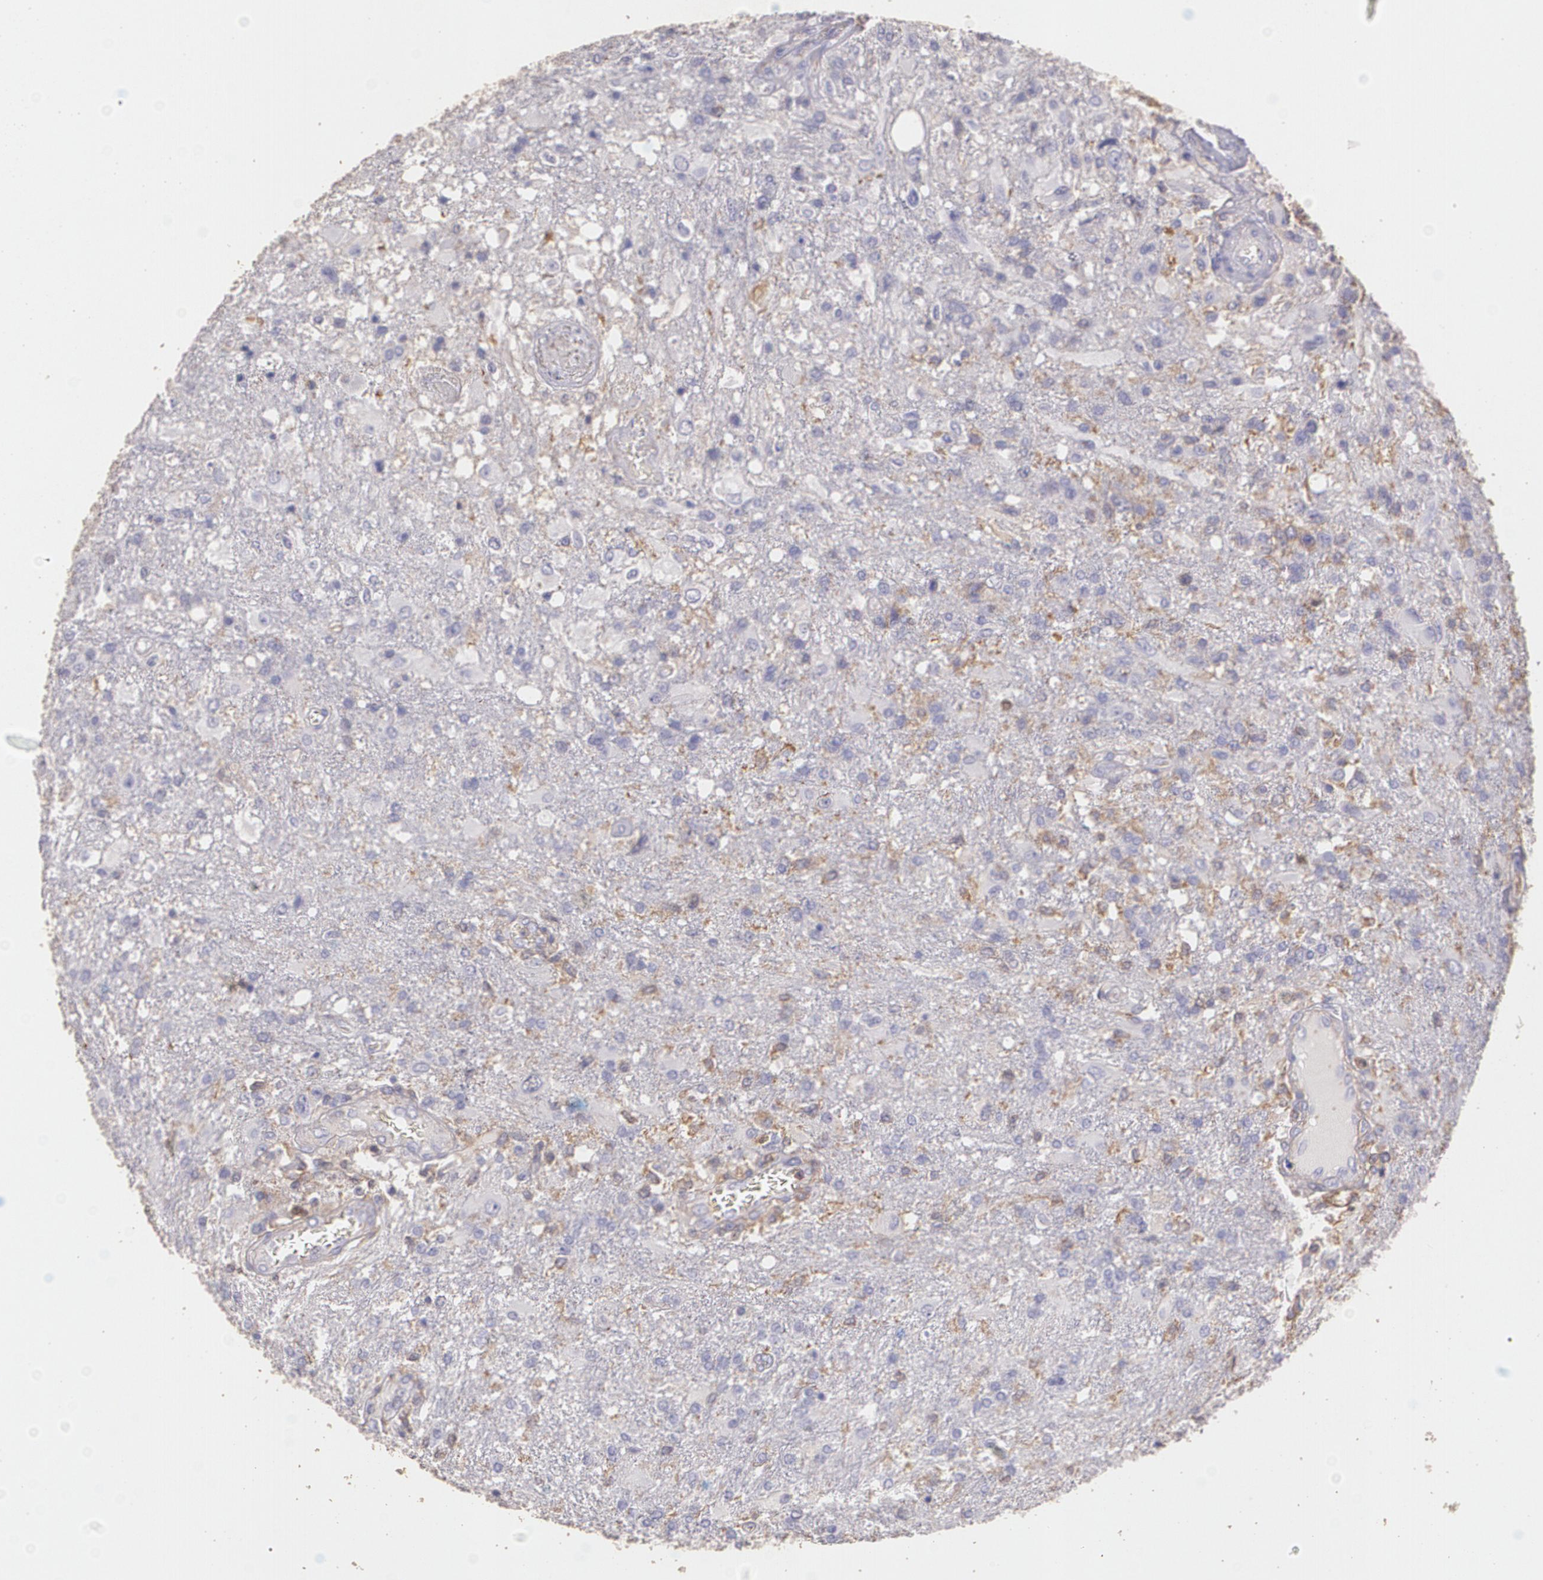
{"staining": {"intensity": "negative", "quantity": "none", "location": "none"}, "tissue": "glioma", "cell_type": "Tumor cells", "image_type": "cancer", "snomed": [{"axis": "morphology", "description": "Glioma, malignant, High grade"}, {"axis": "topography", "description": "Cerebral cortex"}], "caption": "Immunohistochemical staining of human malignant high-grade glioma displays no significant expression in tumor cells. (Stains: DAB (3,3'-diaminobenzidine) IHC with hematoxylin counter stain, Microscopy: brightfield microscopy at high magnification).", "gene": "TGFBR1", "patient": {"sex": "male", "age": 79}}